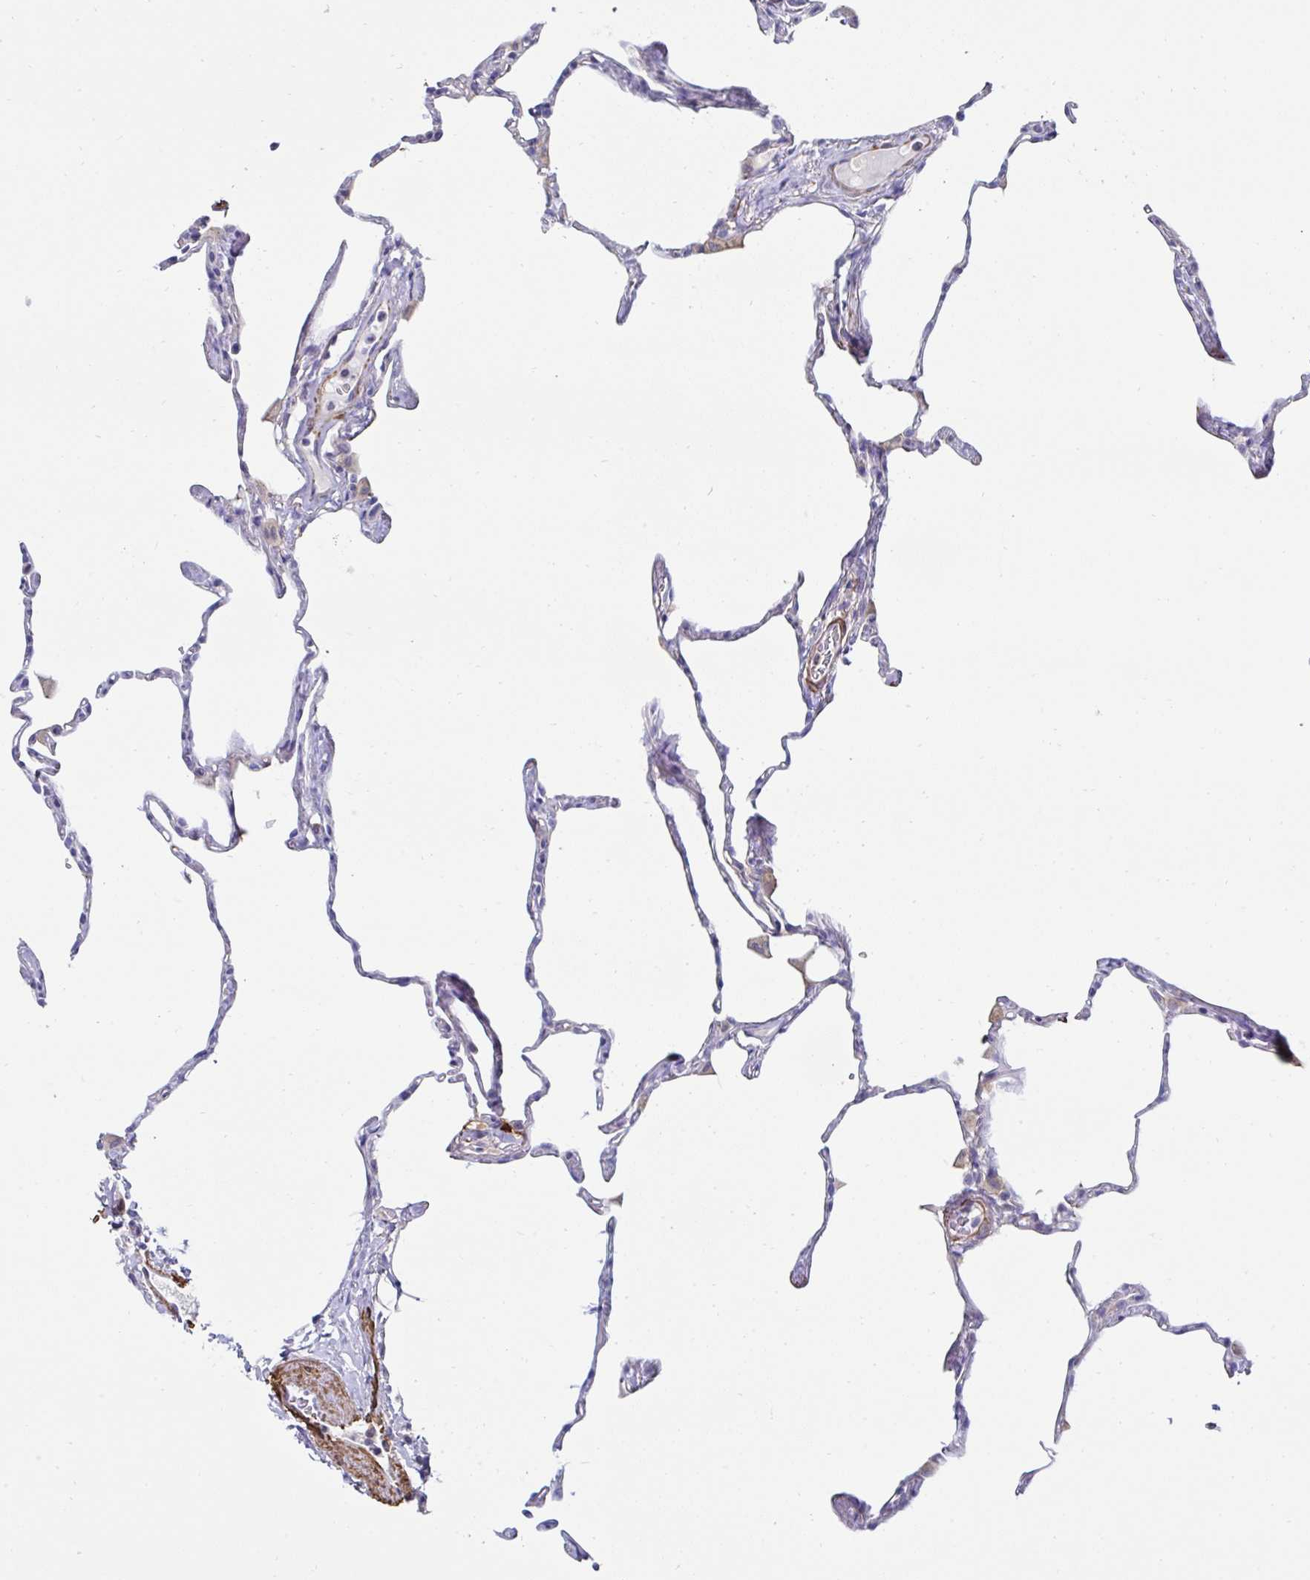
{"staining": {"intensity": "negative", "quantity": "none", "location": "none"}, "tissue": "lung", "cell_type": "Alveolar cells", "image_type": "normal", "snomed": [{"axis": "morphology", "description": "Normal tissue, NOS"}, {"axis": "topography", "description": "Lung"}], "caption": "This micrograph is of unremarkable lung stained with IHC to label a protein in brown with the nuclei are counter-stained blue. There is no staining in alveolar cells. The staining was performed using DAB to visualize the protein expression in brown, while the nuclei were stained in blue with hematoxylin (Magnification: 20x).", "gene": "FBXL13", "patient": {"sex": "male", "age": 65}}